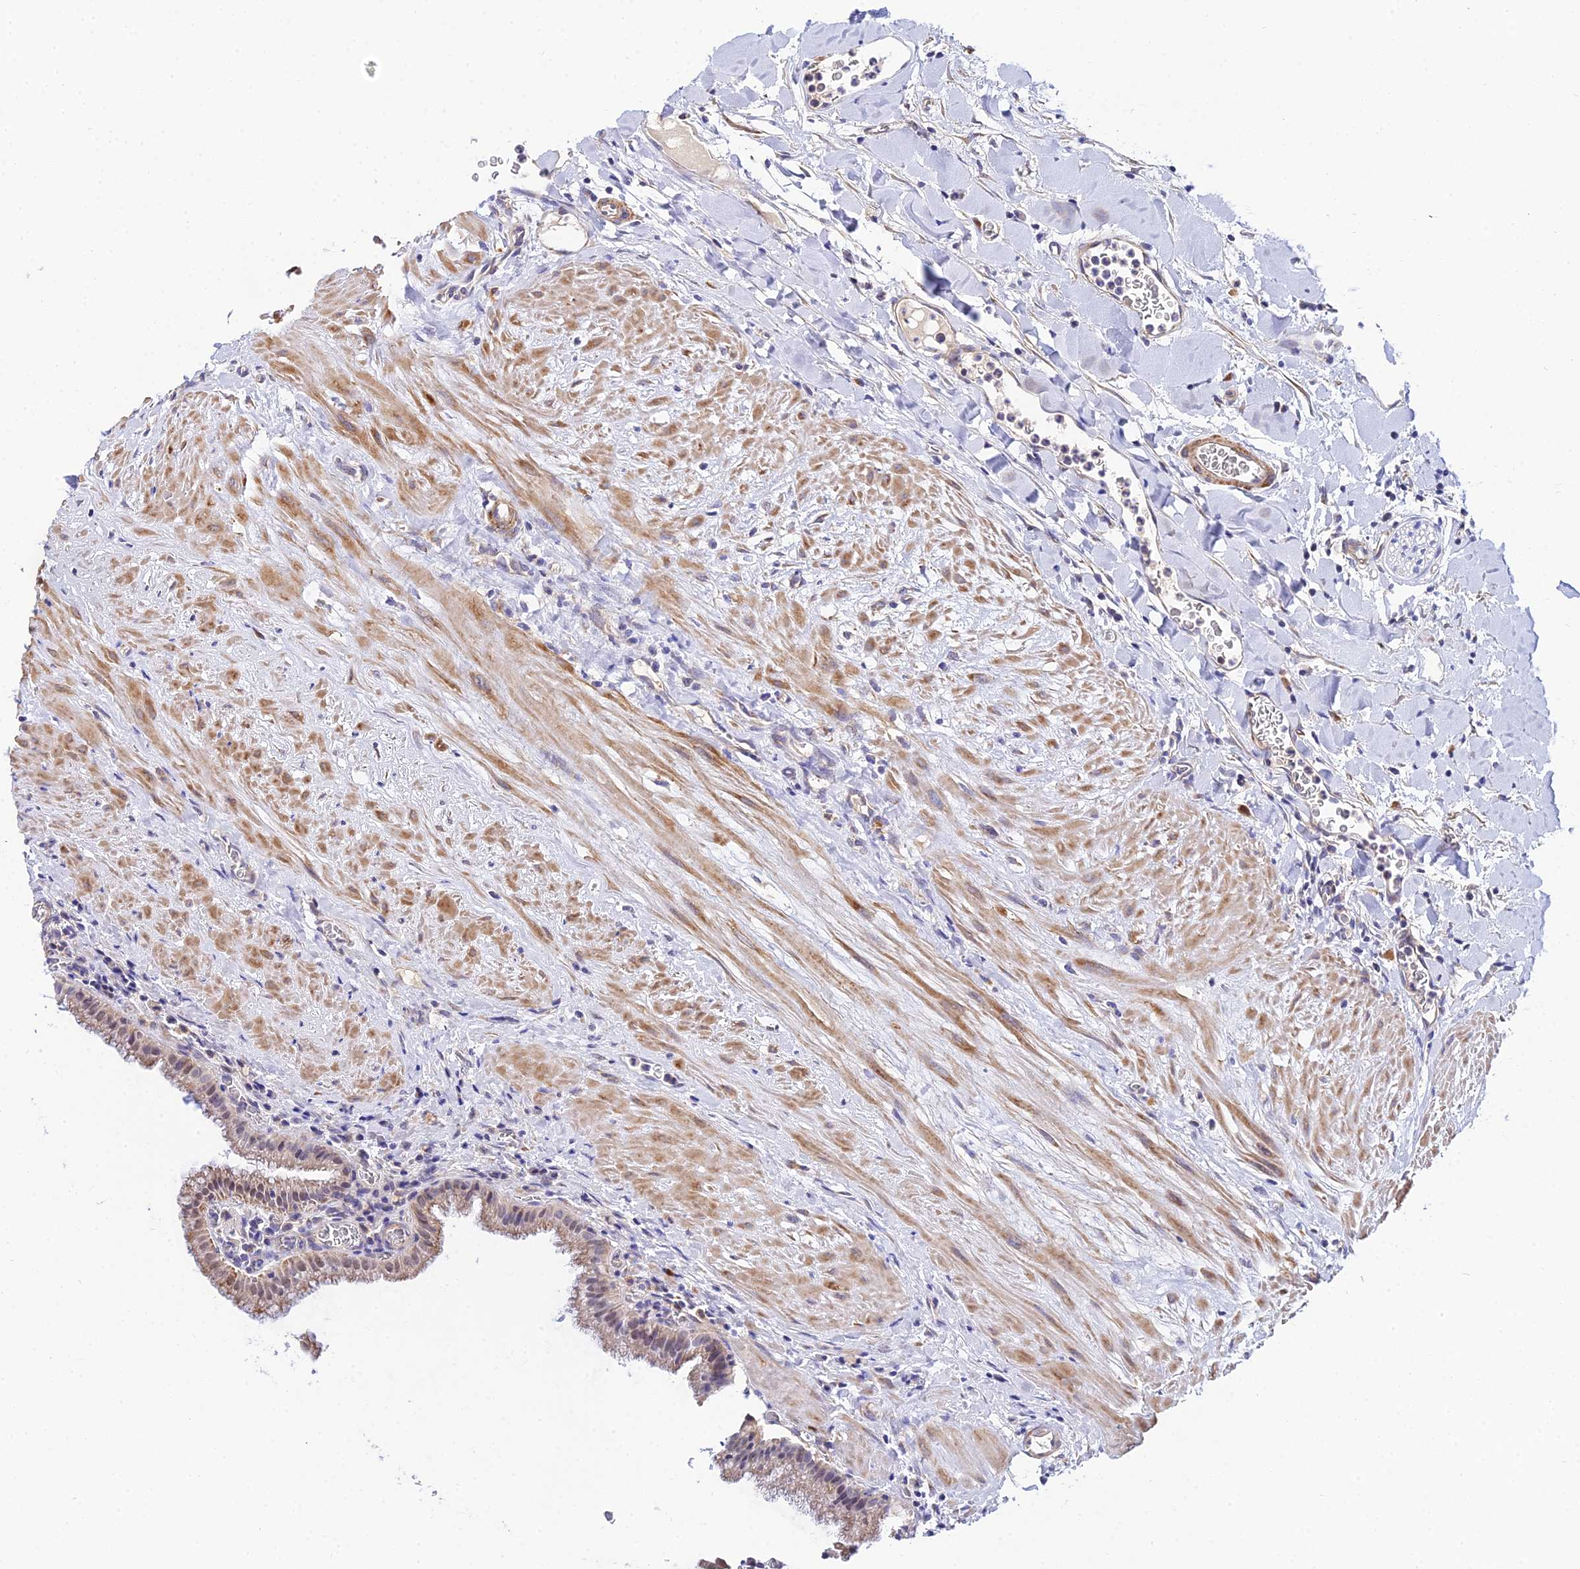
{"staining": {"intensity": "moderate", "quantity": ">75%", "location": "cytoplasmic/membranous"}, "tissue": "gallbladder", "cell_type": "Glandular cells", "image_type": "normal", "snomed": [{"axis": "morphology", "description": "Normal tissue, NOS"}, {"axis": "topography", "description": "Gallbladder"}], "caption": "DAB (3,3'-diaminobenzidine) immunohistochemical staining of unremarkable gallbladder shows moderate cytoplasmic/membranous protein expression in approximately >75% of glandular cells. The protein is shown in brown color, while the nuclei are stained blue.", "gene": "ACOT1", "patient": {"sex": "male", "age": 78}}